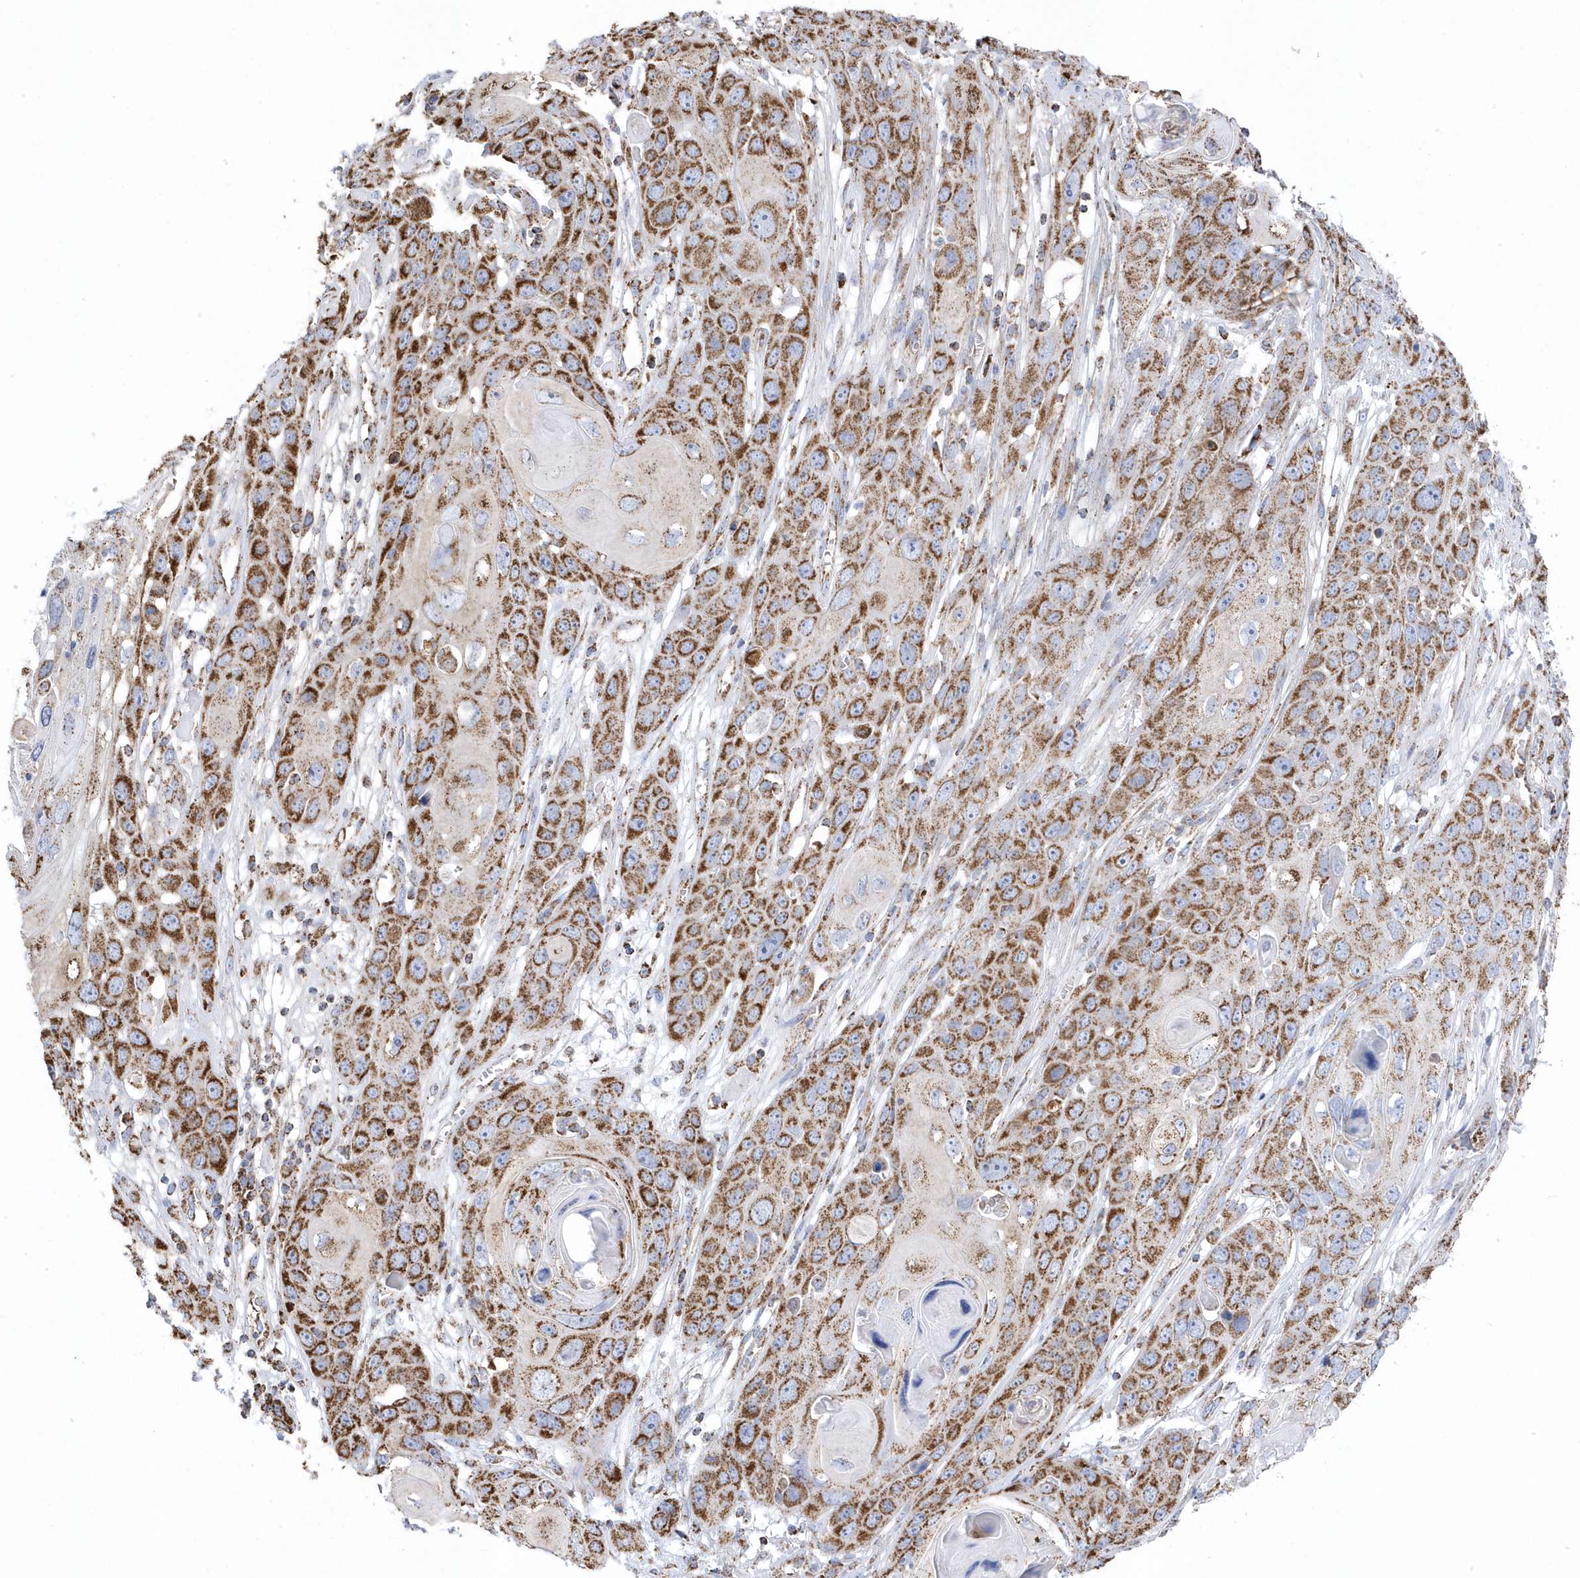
{"staining": {"intensity": "moderate", "quantity": ">75%", "location": "cytoplasmic/membranous"}, "tissue": "skin cancer", "cell_type": "Tumor cells", "image_type": "cancer", "snomed": [{"axis": "morphology", "description": "Squamous cell carcinoma, NOS"}, {"axis": "topography", "description": "Skin"}], "caption": "Skin cancer tissue shows moderate cytoplasmic/membranous expression in approximately >75% of tumor cells, visualized by immunohistochemistry.", "gene": "GTPBP8", "patient": {"sex": "male", "age": 55}}